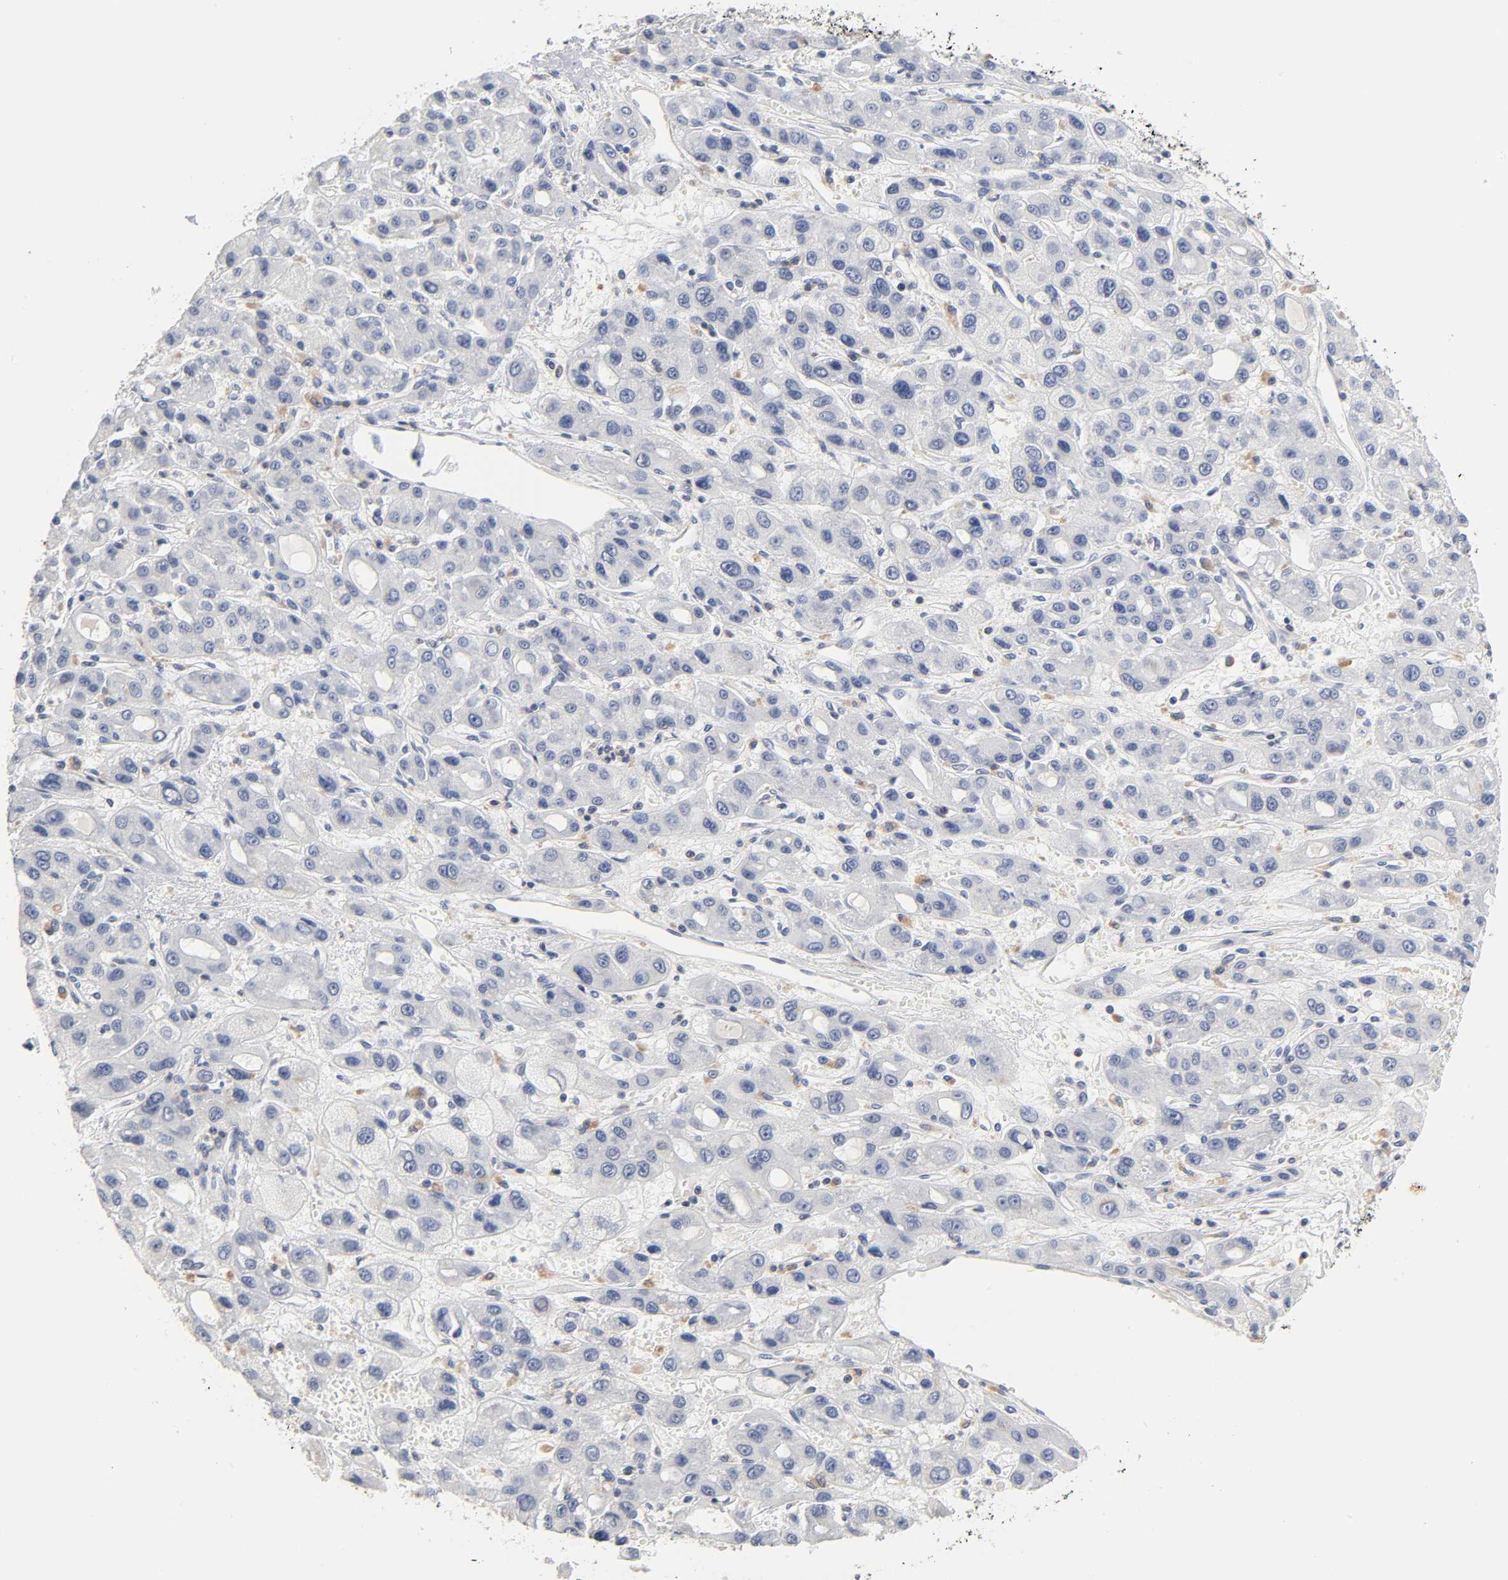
{"staining": {"intensity": "negative", "quantity": "none", "location": "none"}, "tissue": "liver cancer", "cell_type": "Tumor cells", "image_type": "cancer", "snomed": [{"axis": "morphology", "description": "Carcinoma, Hepatocellular, NOS"}, {"axis": "topography", "description": "Liver"}], "caption": "The micrograph shows no staining of tumor cells in hepatocellular carcinoma (liver).", "gene": "NFATC1", "patient": {"sex": "male", "age": 55}}